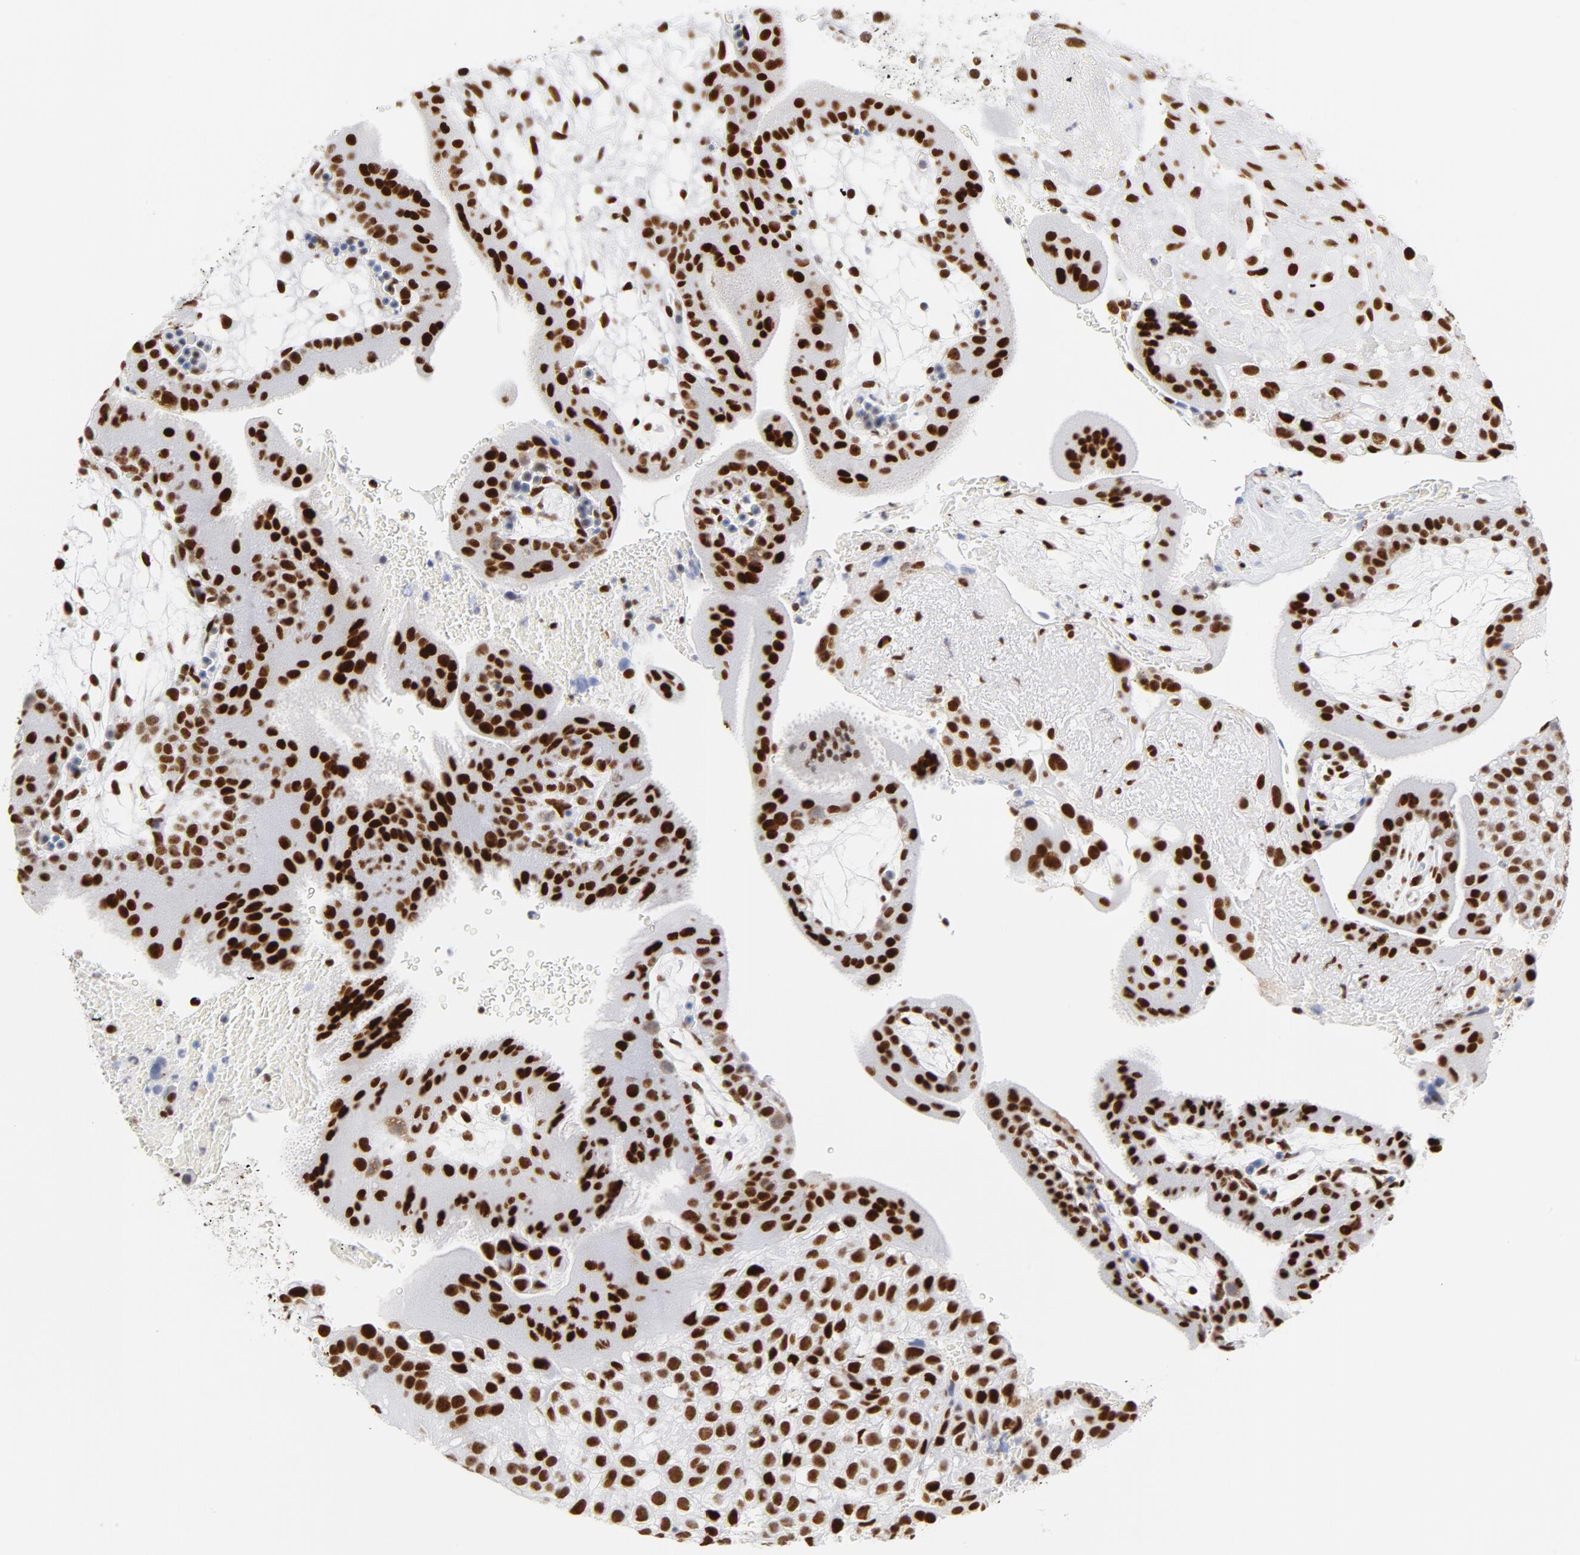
{"staining": {"intensity": "strong", "quantity": ">75%", "location": "nuclear"}, "tissue": "placenta", "cell_type": "Decidual cells", "image_type": "normal", "snomed": [{"axis": "morphology", "description": "Normal tissue, NOS"}, {"axis": "topography", "description": "Placenta"}], "caption": "This histopathology image displays immunohistochemistry staining of normal human placenta, with high strong nuclear positivity in approximately >75% of decidual cells.", "gene": "XRCC5", "patient": {"sex": "female", "age": 19}}